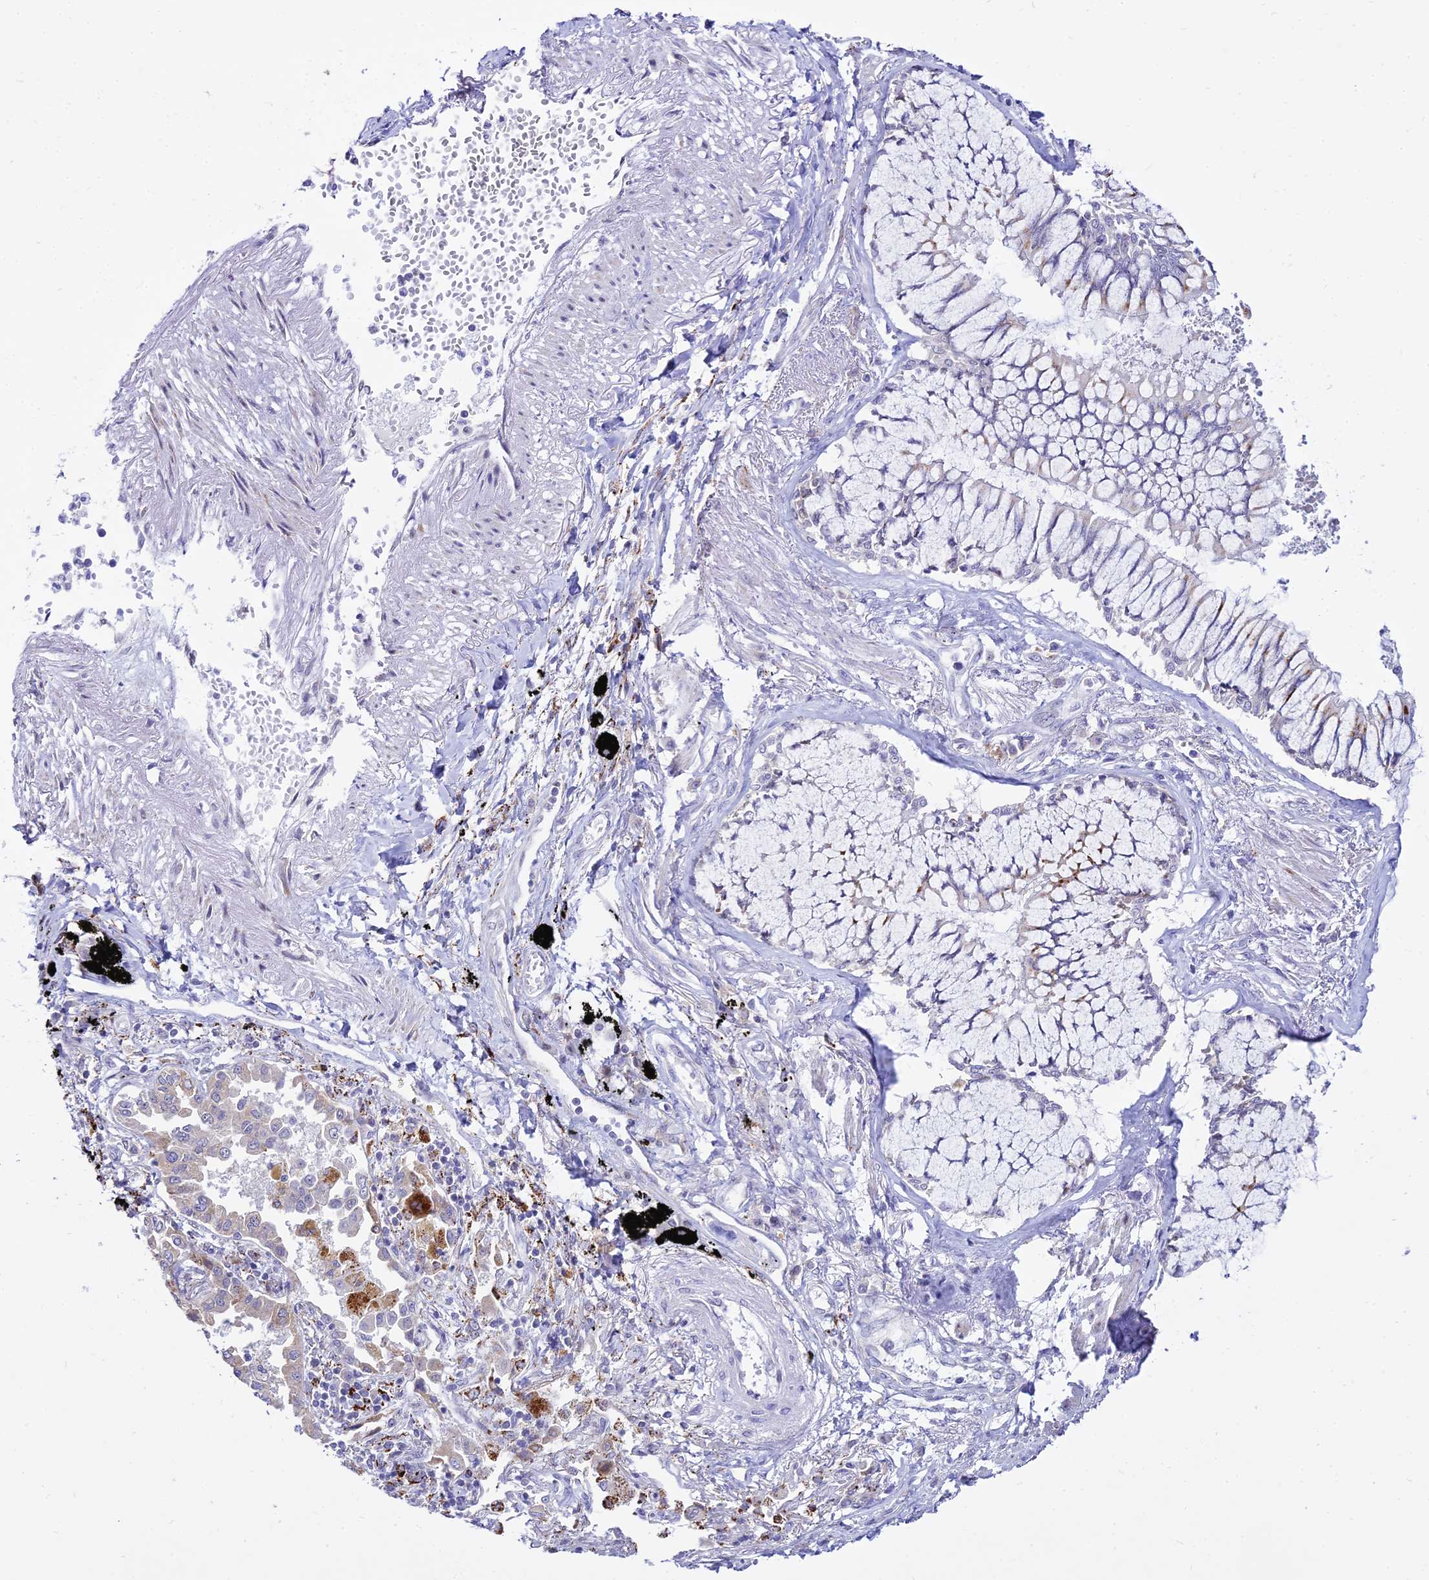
{"staining": {"intensity": "moderate", "quantity": "<25%", "location": "cytoplasmic/membranous"}, "tissue": "lung cancer", "cell_type": "Tumor cells", "image_type": "cancer", "snomed": [{"axis": "morphology", "description": "Adenocarcinoma, NOS"}, {"axis": "topography", "description": "Lung"}], "caption": "This is an image of IHC staining of lung cancer, which shows moderate expression in the cytoplasmic/membranous of tumor cells.", "gene": "C6orf163", "patient": {"sex": "male", "age": 67}}